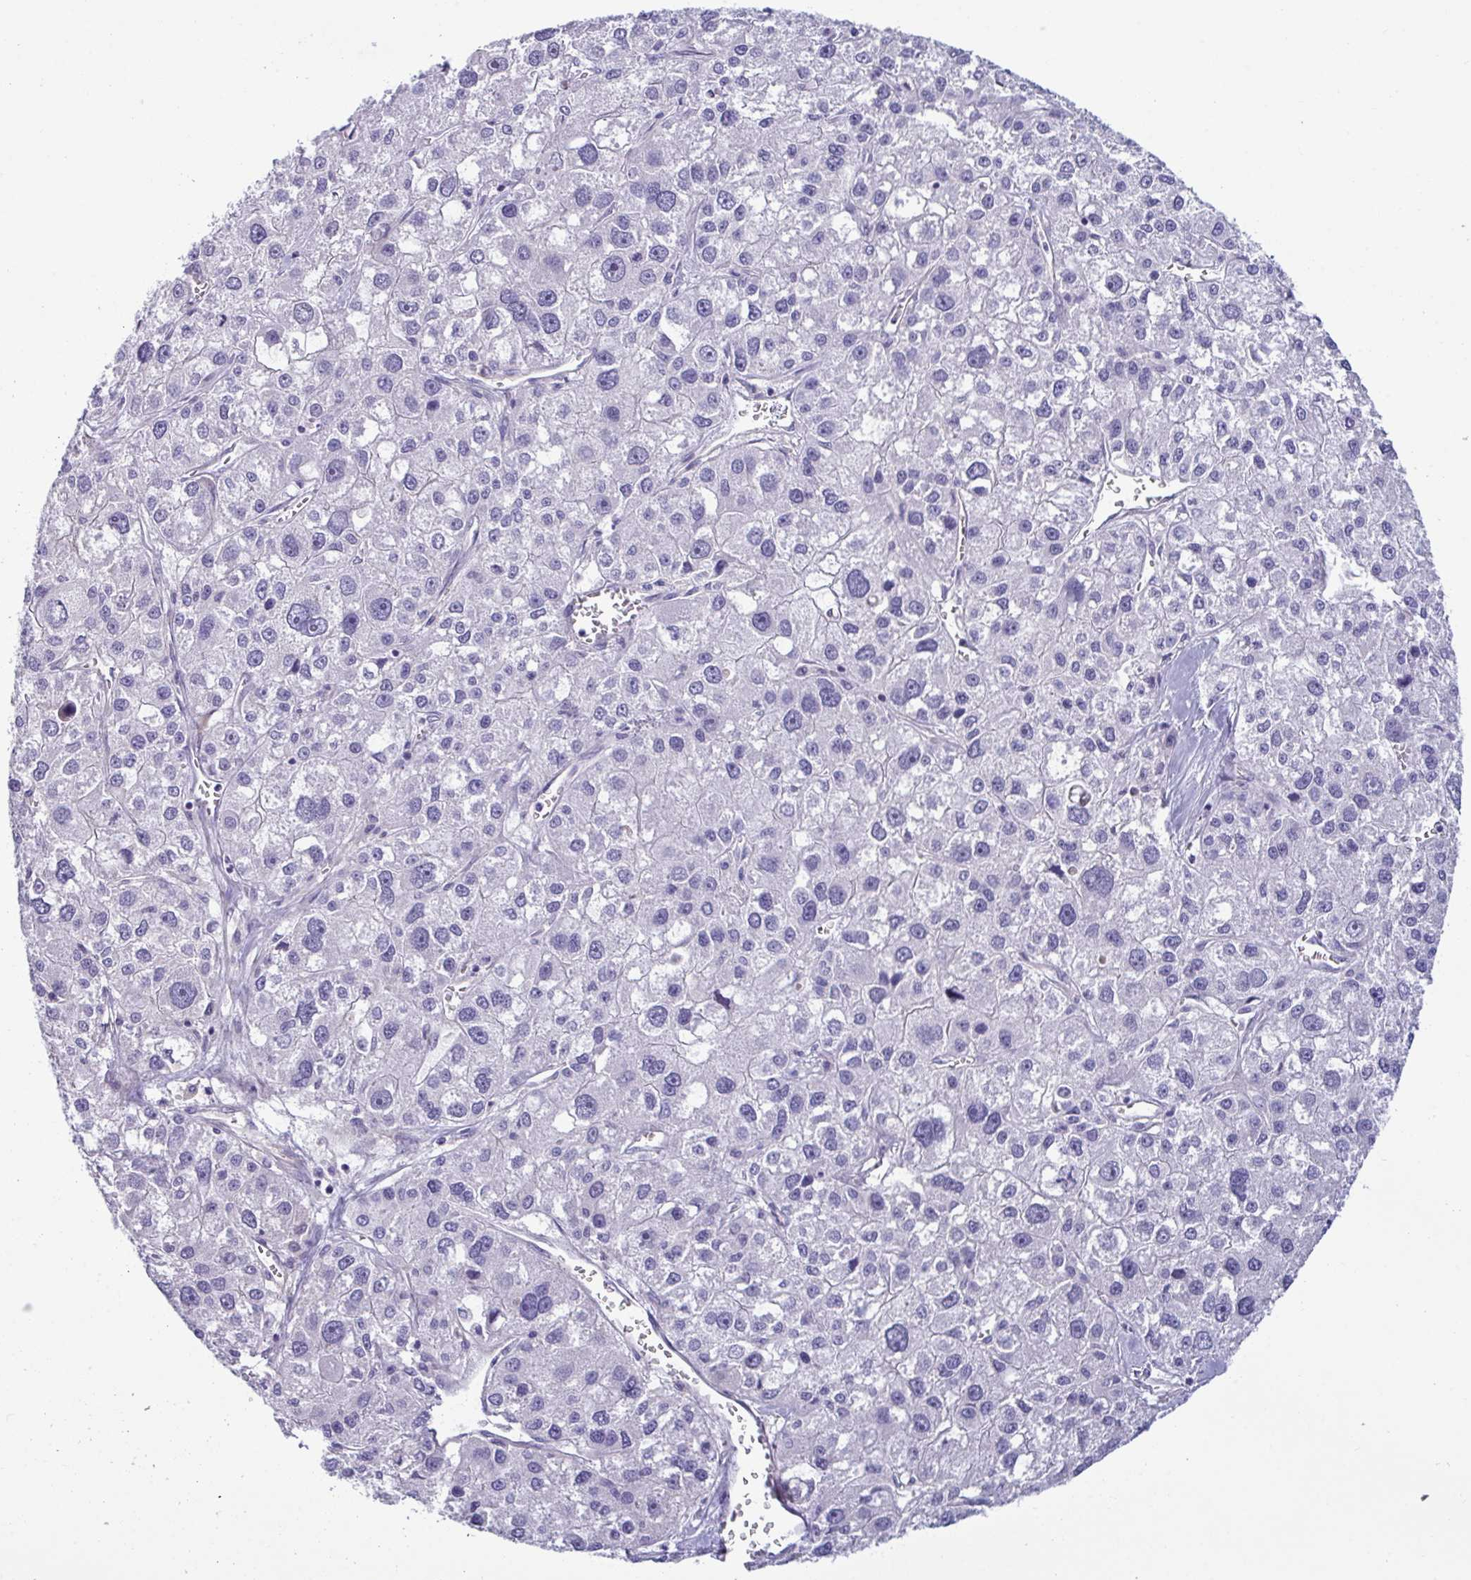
{"staining": {"intensity": "negative", "quantity": "none", "location": "none"}, "tissue": "liver cancer", "cell_type": "Tumor cells", "image_type": "cancer", "snomed": [{"axis": "morphology", "description": "Carcinoma, Hepatocellular, NOS"}, {"axis": "topography", "description": "Liver"}], "caption": "Immunohistochemical staining of human liver cancer (hepatocellular carcinoma) displays no significant expression in tumor cells.", "gene": "MS4A14", "patient": {"sex": "male", "age": 73}}